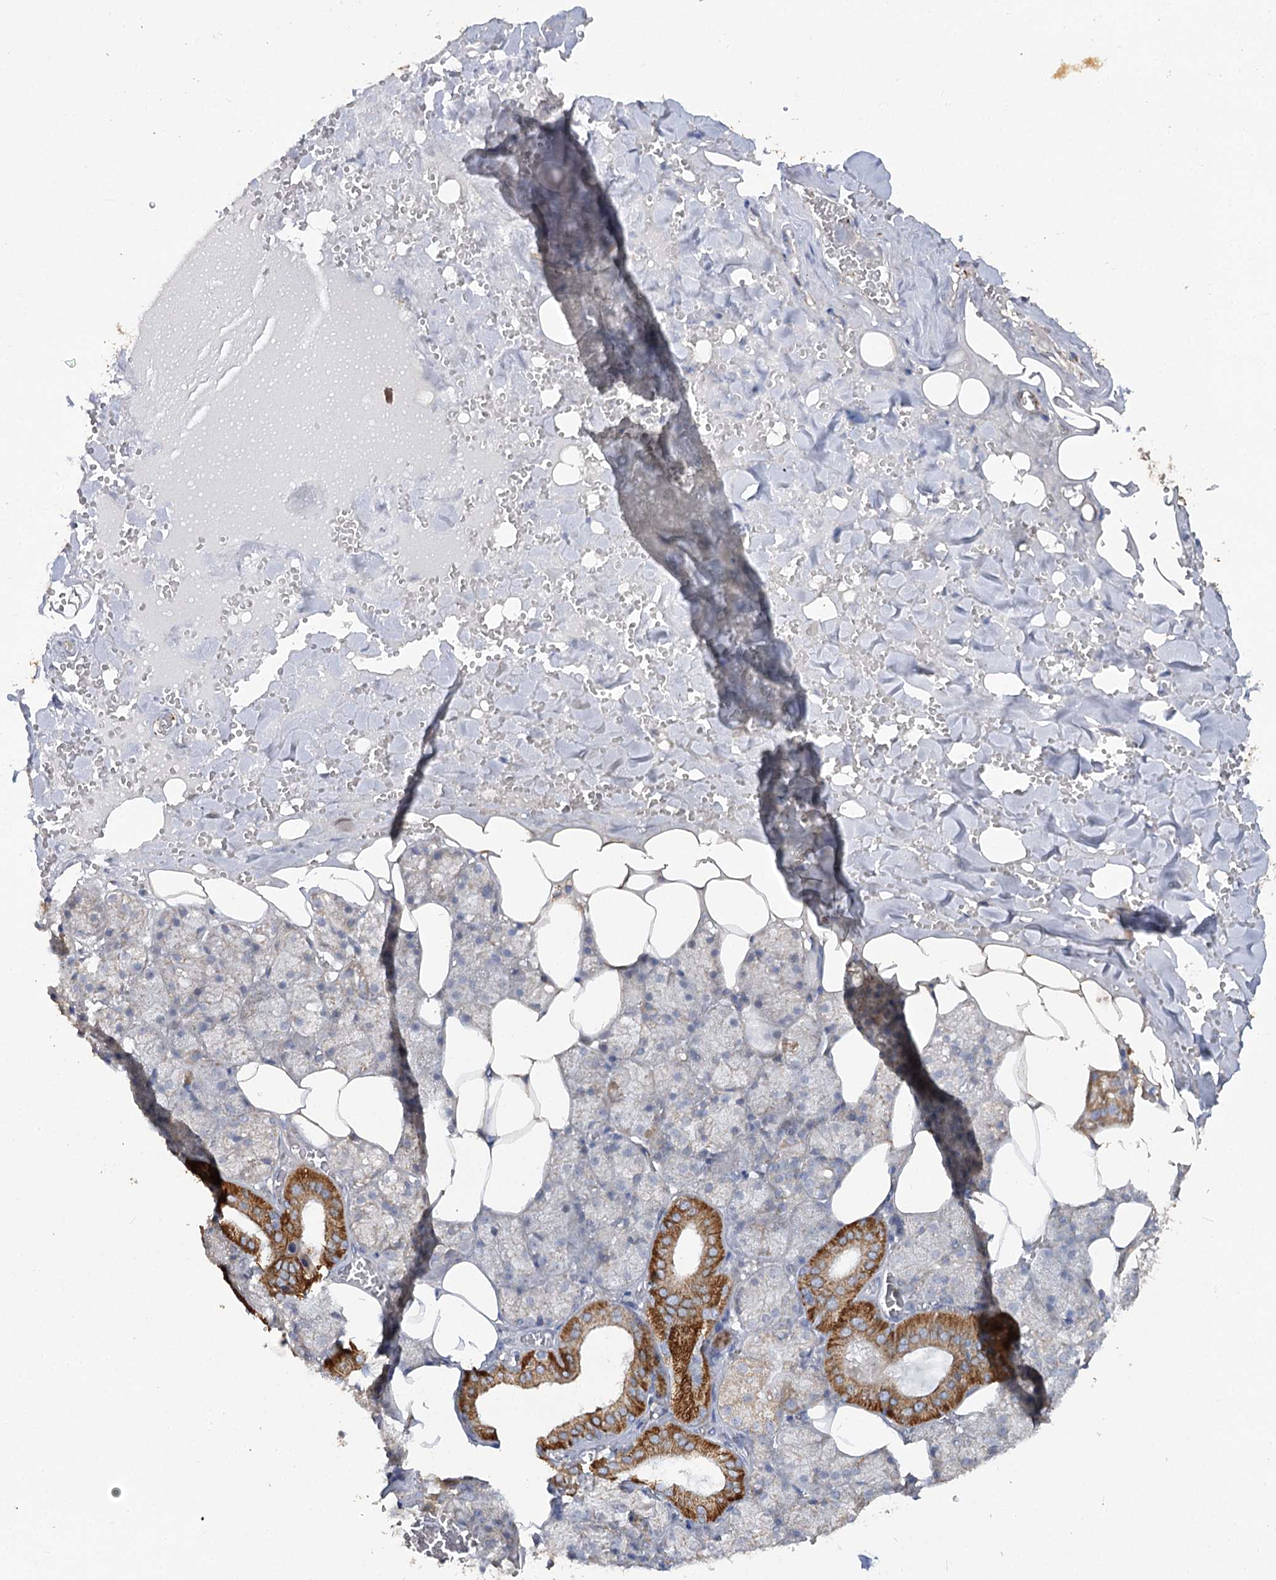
{"staining": {"intensity": "strong", "quantity": "<25%", "location": "cytoplasmic/membranous"}, "tissue": "salivary gland", "cell_type": "Glandular cells", "image_type": "normal", "snomed": [{"axis": "morphology", "description": "Normal tissue, NOS"}, {"axis": "topography", "description": "Salivary gland"}], "caption": "Protein analysis of unremarkable salivary gland reveals strong cytoplasmic/membranous expression in approximately <25% of glandular cells.", "gene": "RUFY4", "patient": {"sex": "male", "age": 62}}